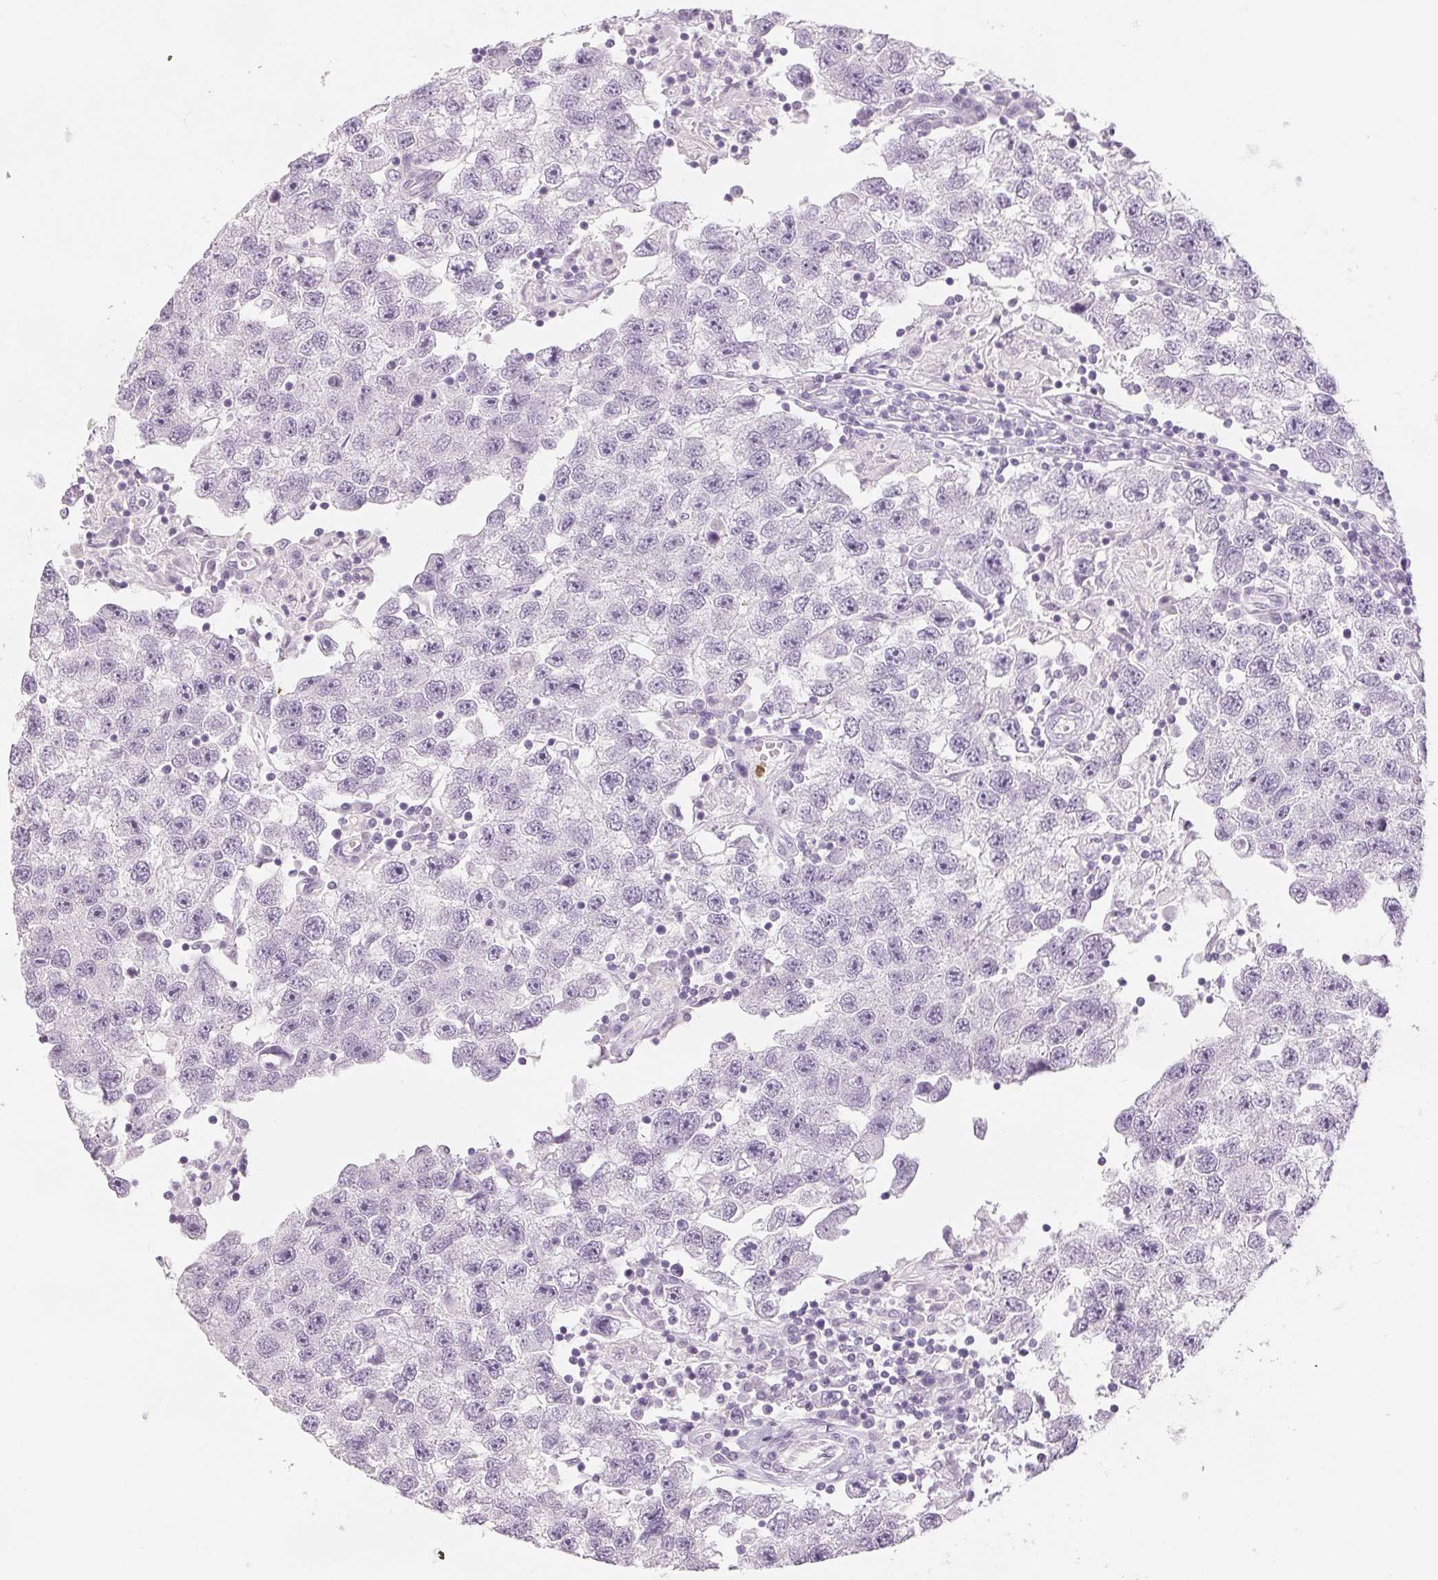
{"staining": {"intensity": "negative", "quantity": "none", "location": "none"}, "tissue": "testis cancer", "cell_type": "Tumor cells", "image_type": "cancer", "snomed": [{"axis": "morphology", "description": "Seminoma, NOS"}, {"axis": "topography", "description": "Testis"}], "caption": "Immunohistochemistry (IHC) photomicrograph of neoplastic tissue: human testis cancer (seminoma) stained with DAB exhibits no significant protein positivity in tumor cells.", "gene": "LTF", "patient": {"sex": "male", "age": 26}}